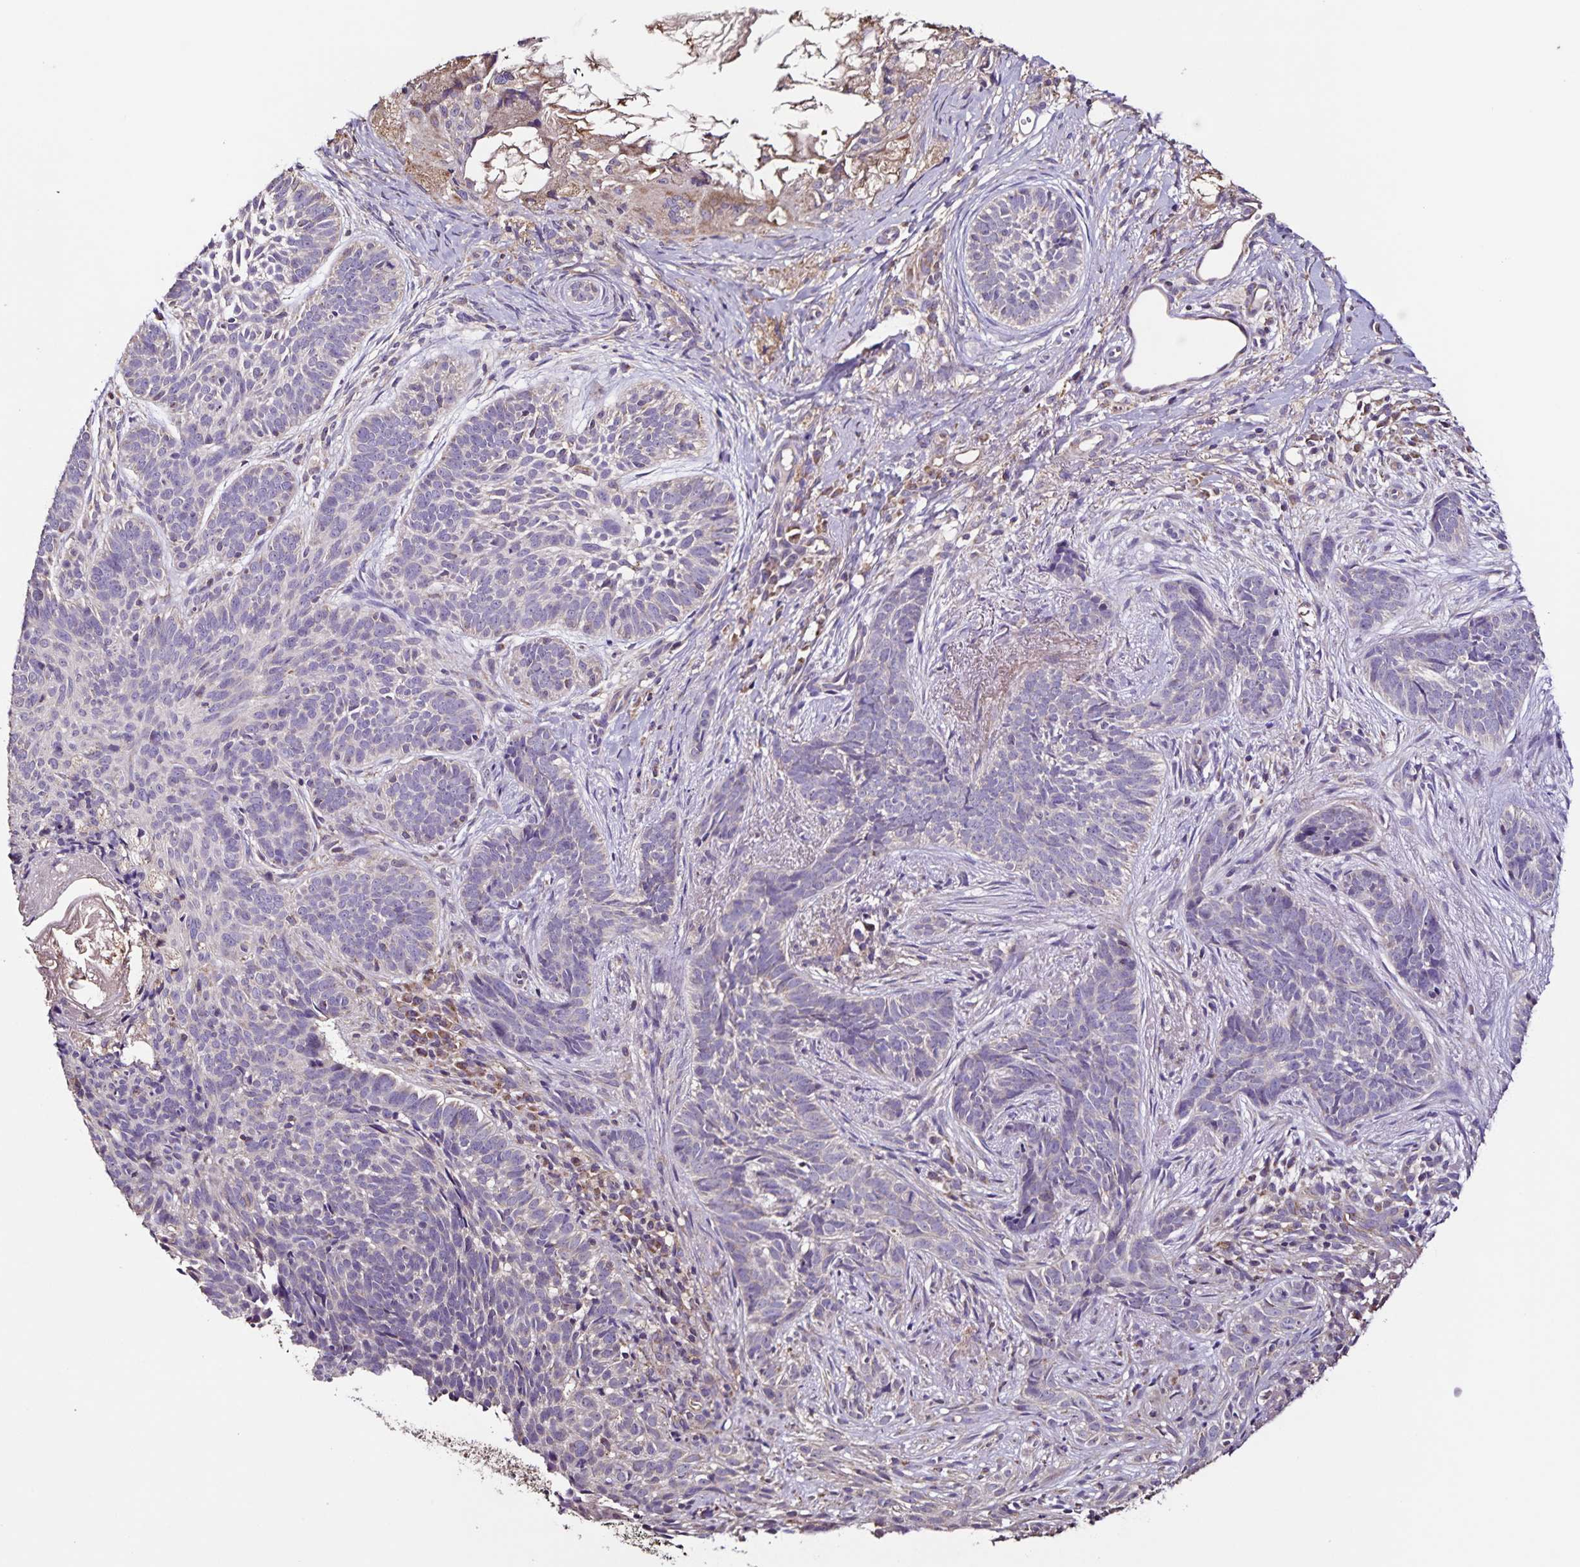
{"staining": {"intensity": "negative", "quantity": "none", "location": "none"}, "tissue": "skin cancer", "cell_type": "Tumor cells", "image_type": "cancer", "snomed": [{"axis": "morphology", "description": "Basal cell carcinoma"}, {"axis": "topography", "description": "Skin"}], "caption": "Human basal cell carcinoma (skin) stained for a protein using immunohistochemistry shows no positivity in tumor cells.", "gene": "MAN1A1", "patient": {"sex": "female", "age": 74}}